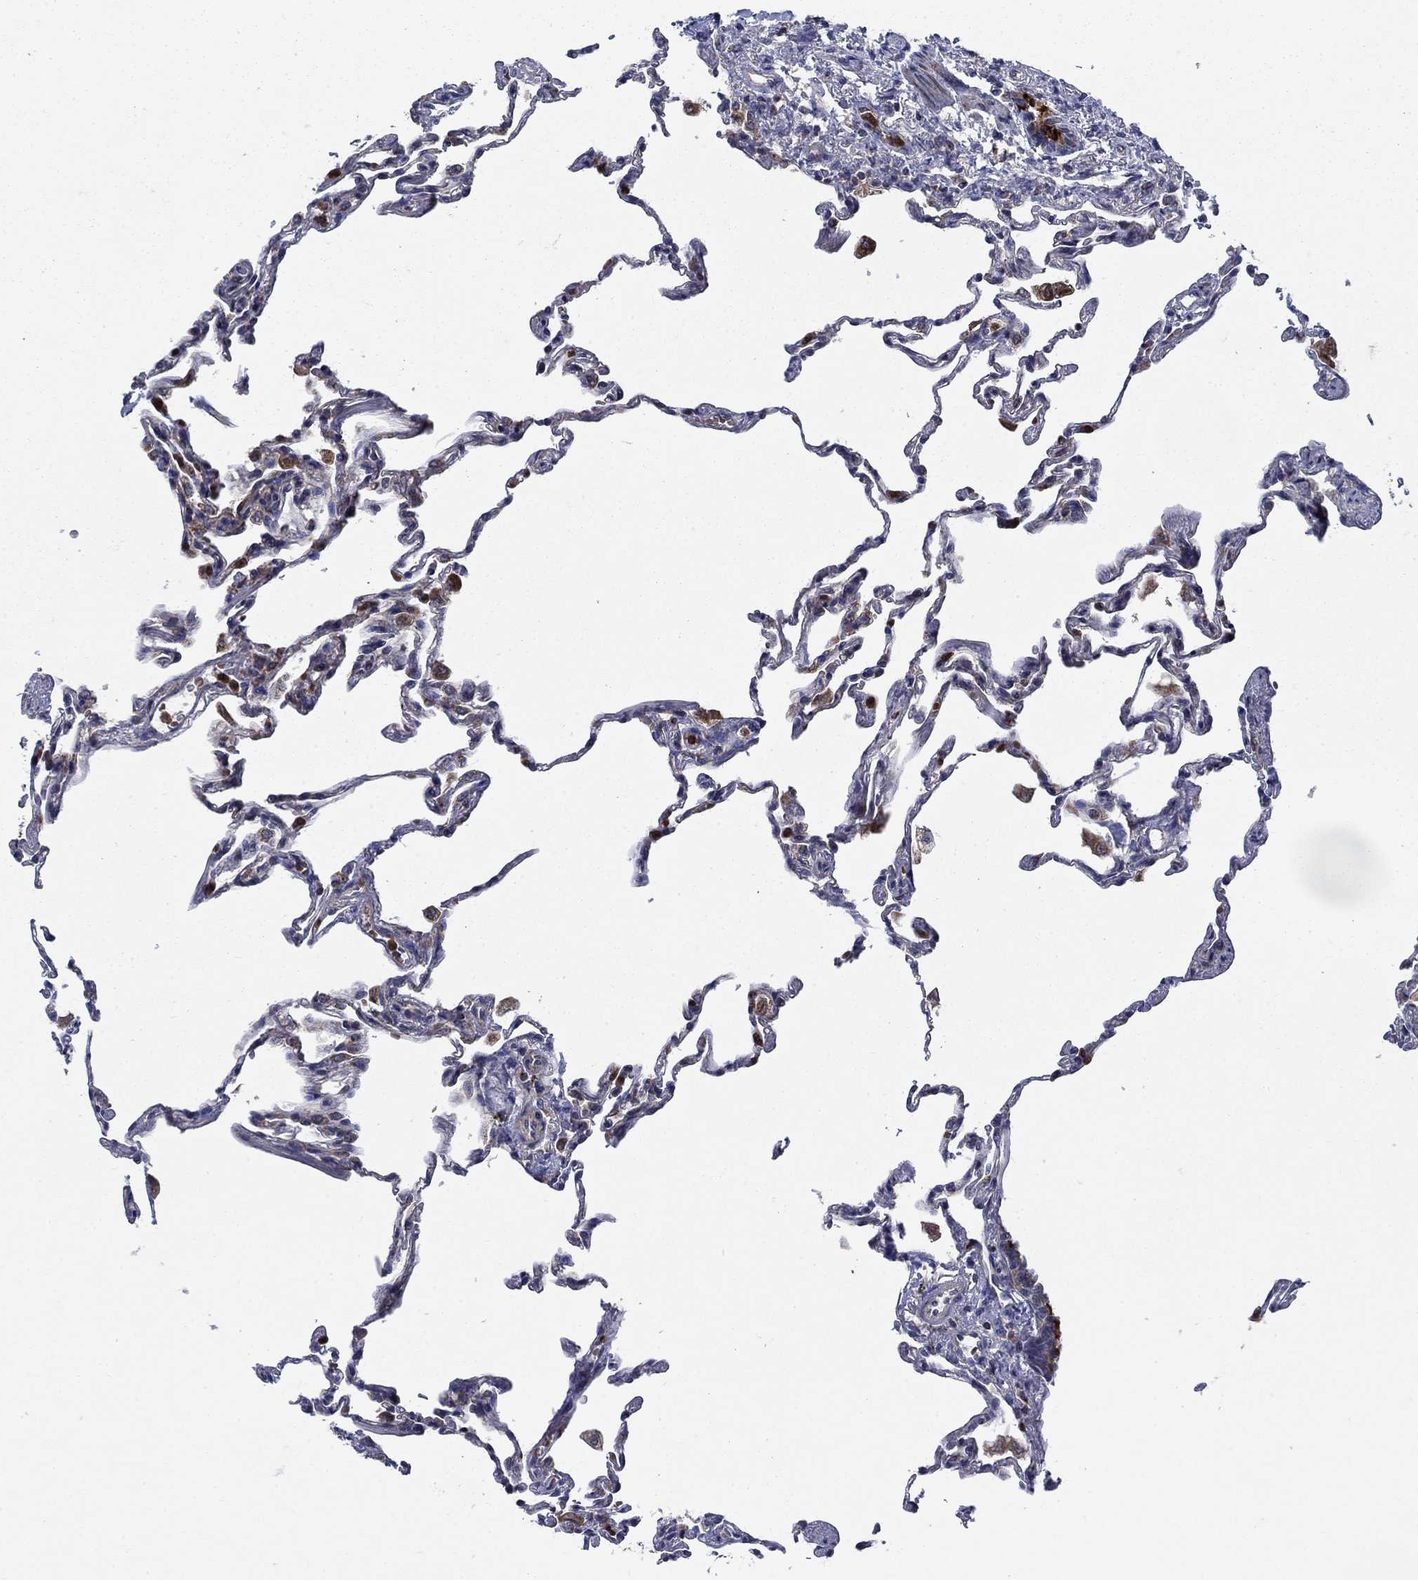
{"staining": {"intensity": "moderate", "quantity": "<25%", "location": "cytoplasmic/membranous"}, "tissue": "lung", "cell_type": "Alveolar cells", "image_type": "normal", "snomed": [{"axis": "morphology", "description": "Normal tissue, NOS"}, {"axis": "topography", "description": "Lung"}], "caption": "The micrograph exhibits a brown stain indicating the presence of a protein in the cytoplasmic/membranous of alveolar cells in lung.", "gene": "RNF19B", "patient": {"sex": "female", "age": 57}}